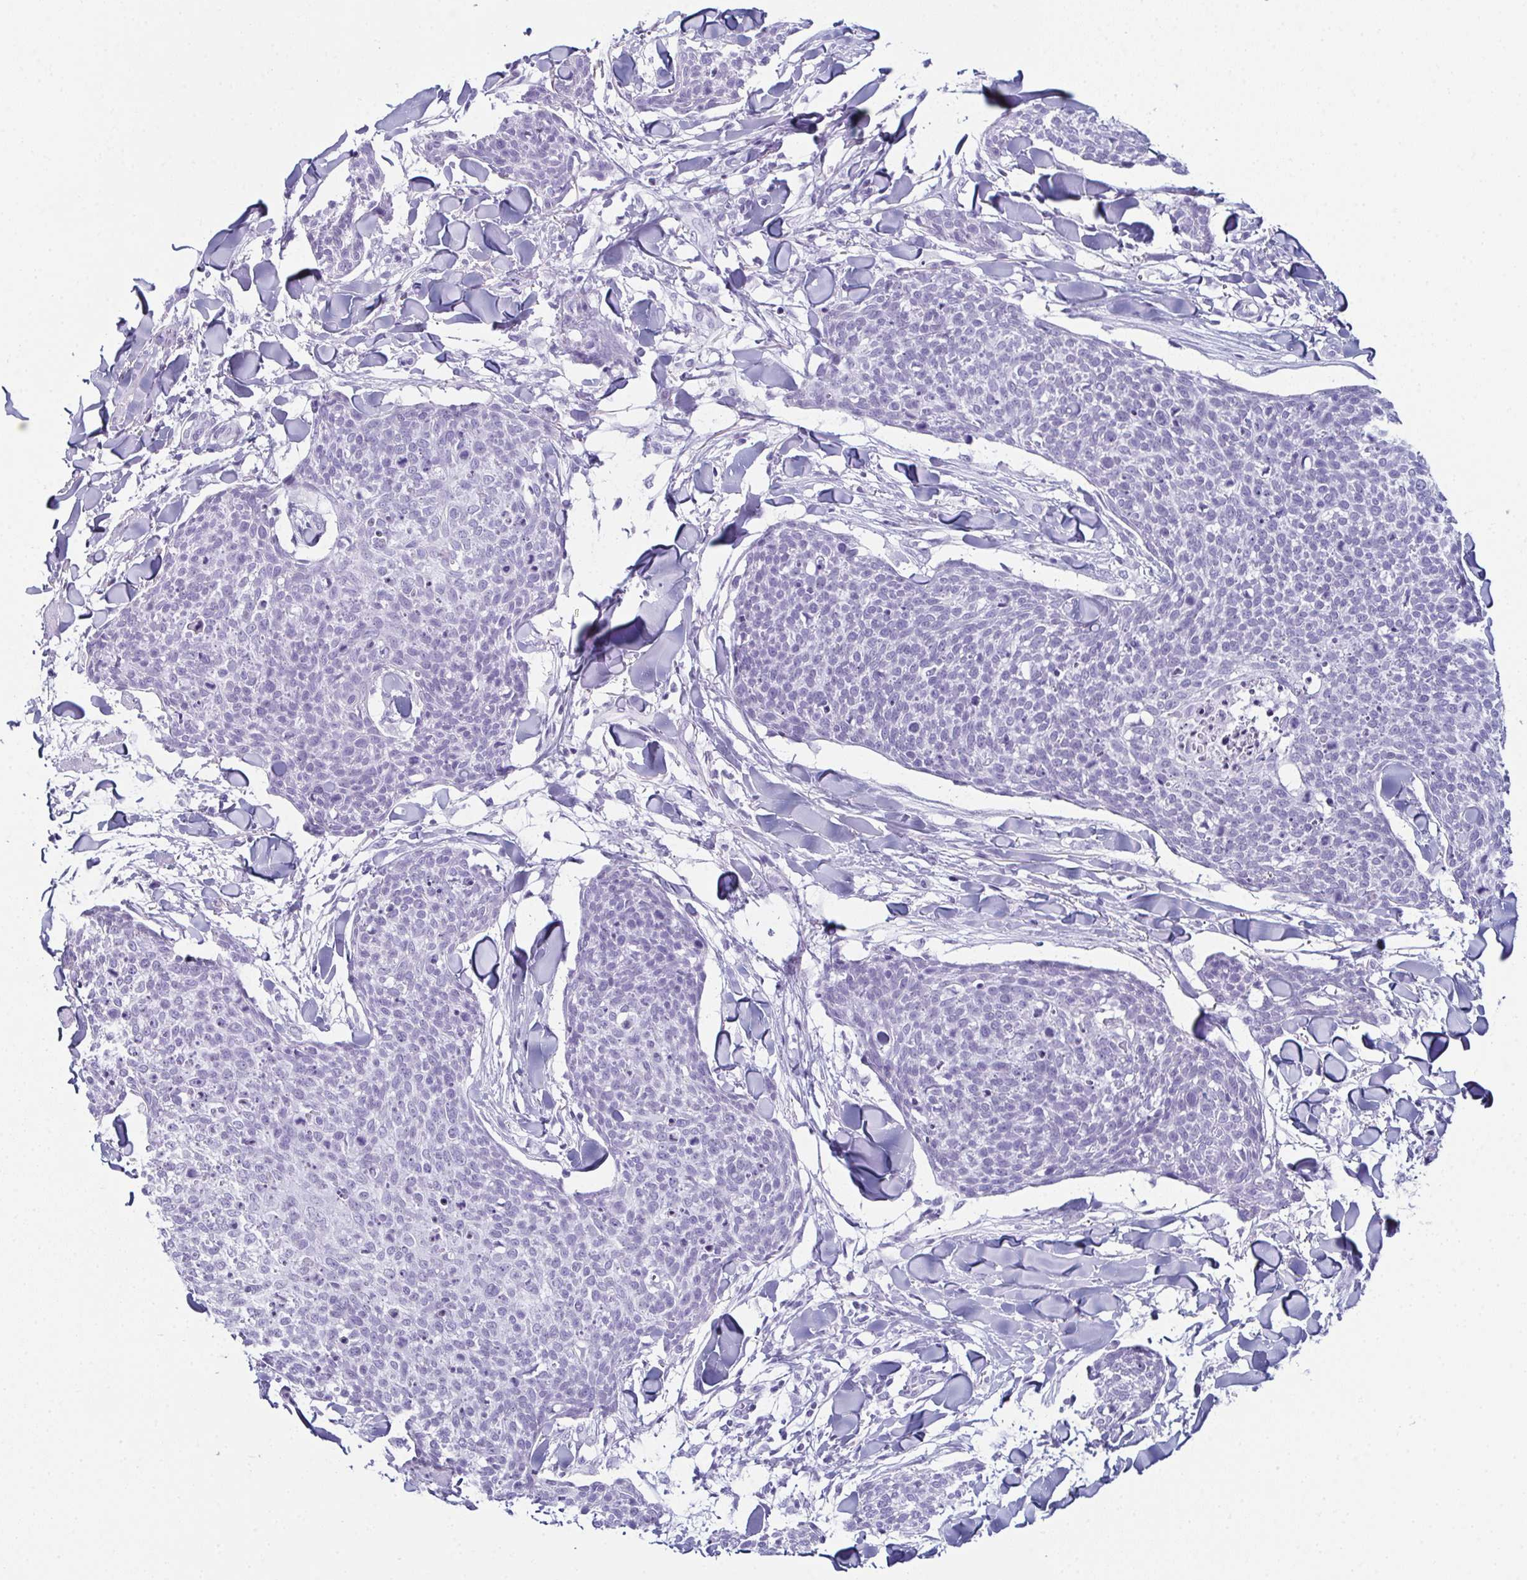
{"staining": {"intensity": "negative", "quantity": "none", "location": "none"}, "tissue": "skin cancer", "cell_type": "Tumor cells", "image_type": "cancer", "snomed": [{"axis": "morphology", "description": "Squamous cell carcinoma, NOS"}, {"axis": "topography", "description": "Skin"}, {"axis": "topography", "description": "Vulva"}], "caption": "An IHC image of skin squamous cell carcinoma is shown. There is no staining in tumor cells of skin squamous cell carcinoma. (Immunohistochemistry, brightfield microscopy, high magnification).", "gene": "ENKUR", "patient": {"sex": "female", "age": 75}}